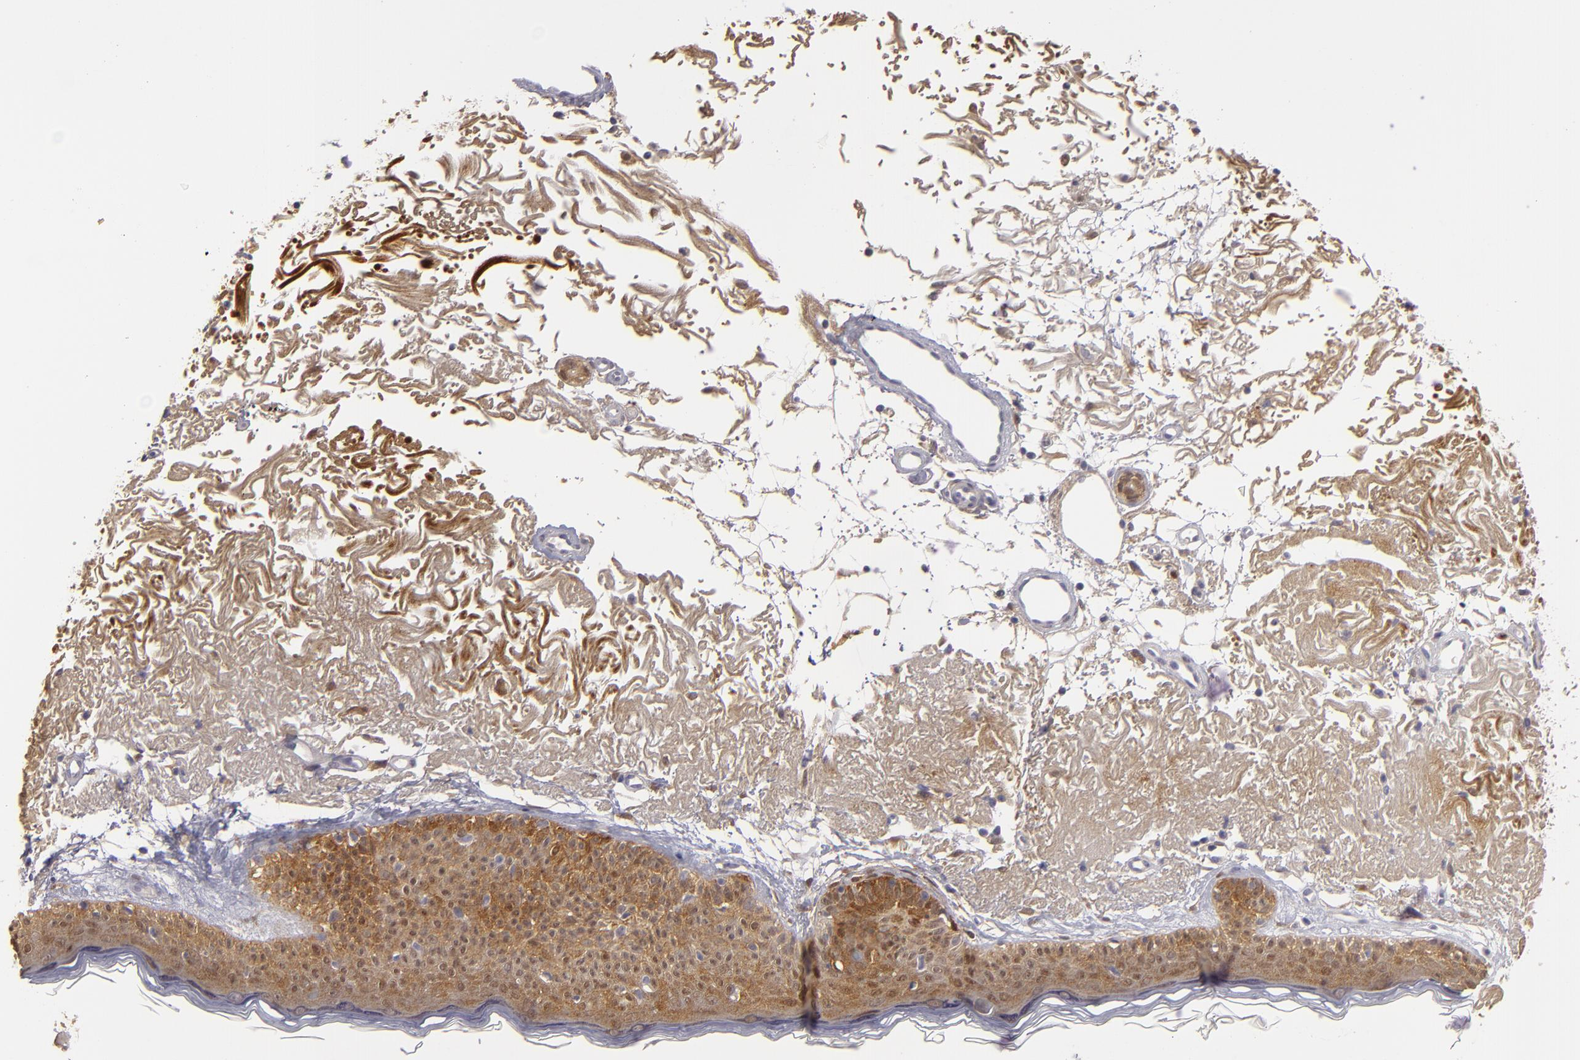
{"staining": {"intensity": "moderate", "quantity": ">75%", "location": "cytoplasmic/membranous"}, "tissue": "skin", "cell_type": "Fibroblasts", "image_type": "normal", "snomed": [{"axis": "morphology", "description": "Normal tissue, NOS"}, {"axis": "topography", "description": "Skin"}], "caption": "Immunohistochemical staining of unremarkable human skin displays >75% levels of moderate cytoplasmic/membranous protein positivity in approximately >75% of fibroblasts.", "gene": "EFS", "patient": {"sex": "female", "age": 90}}